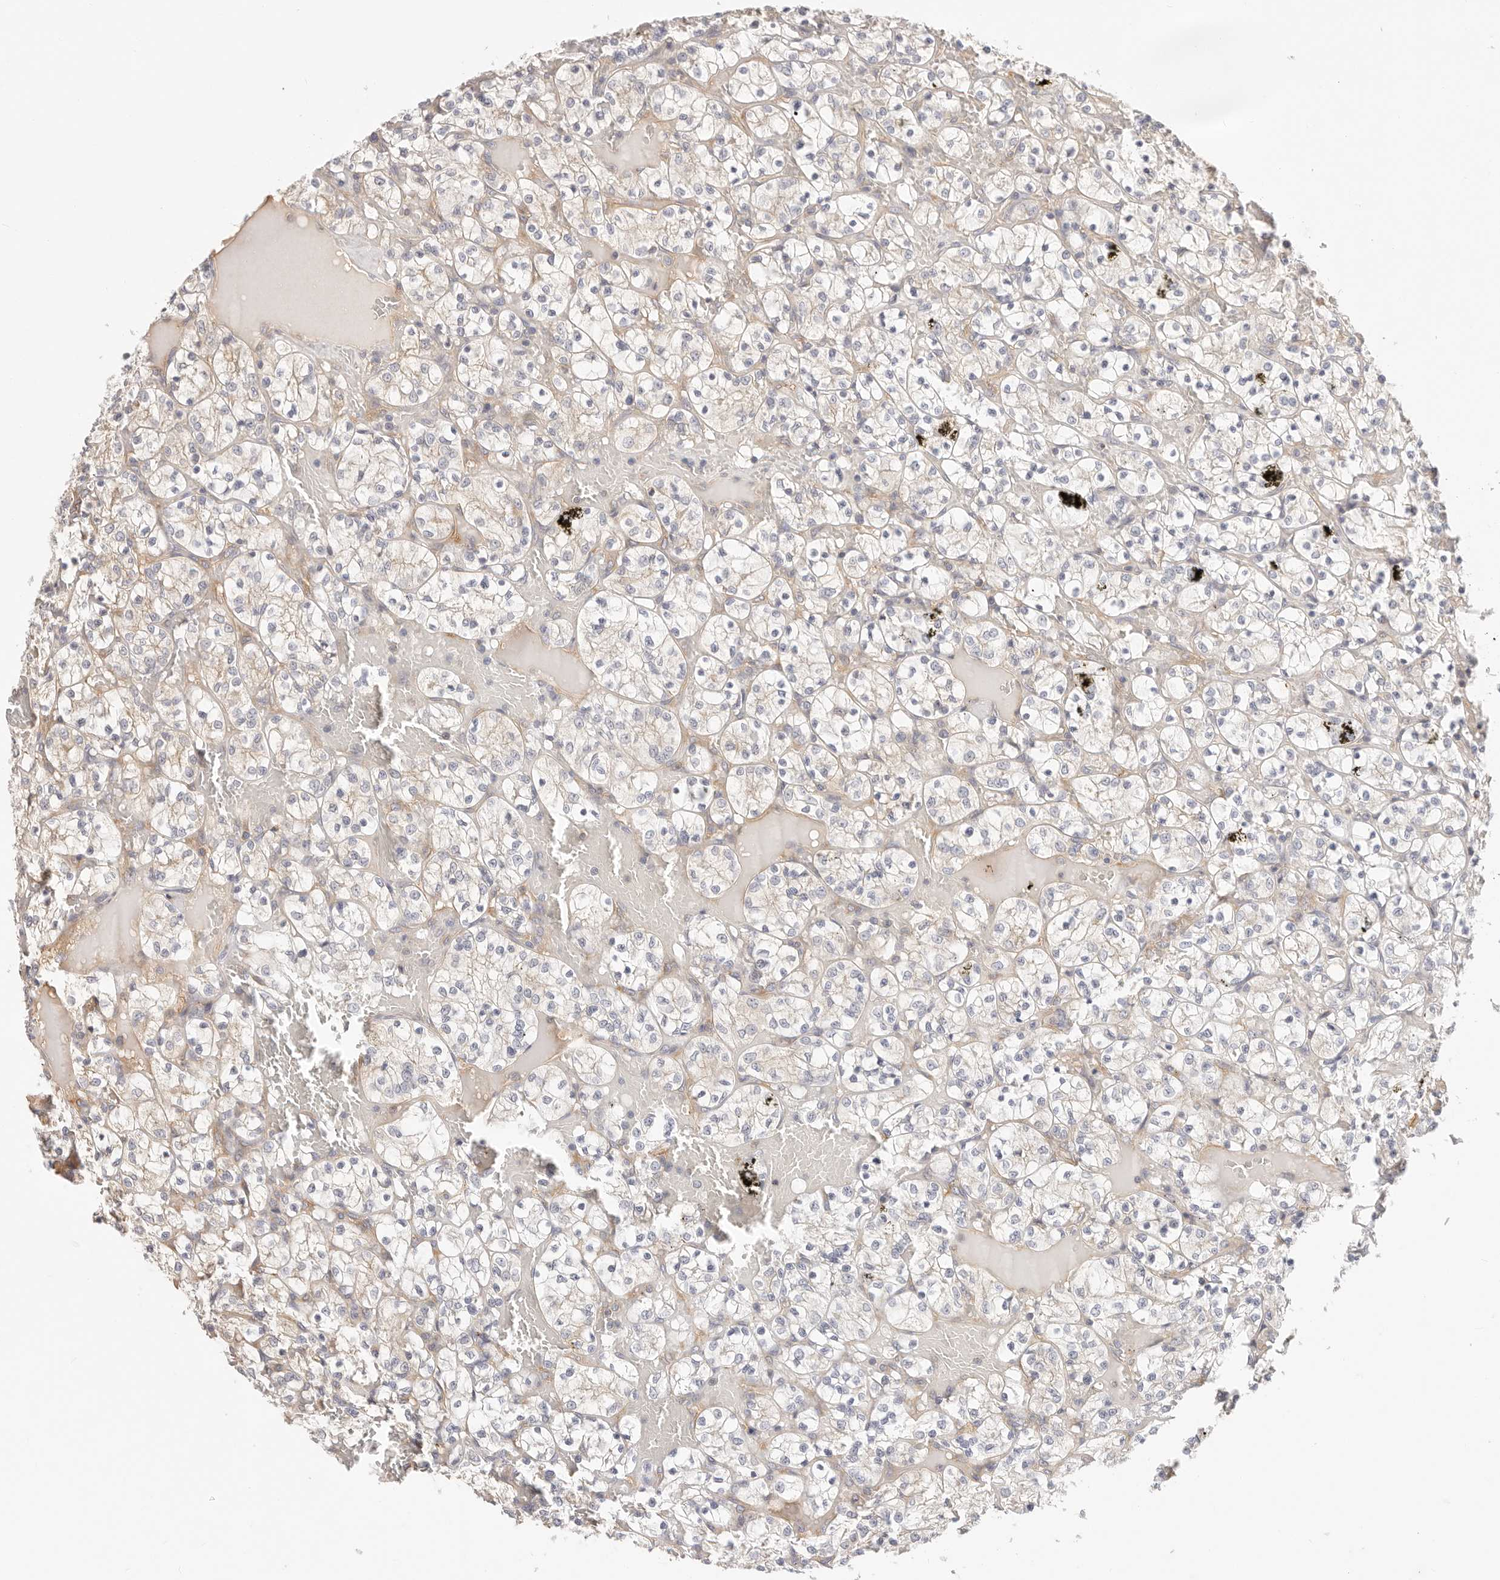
{"staining": {"intensity": "moderate", "quantity": "<25%", "location": "cytoplasmic/membranous"}, "tissue": "renal cancer", "cell_type": "Tumor cells", "image_type": "cancer", "snomed": [{"axis": "morphology", "description": "Adenocarcinoma, NOS"}, {"axis": "topography", "description": "Kidney"}], "caption": "Immunohistochemical staining of adenocarcinoma (renal) reveals low levels of moderate cytoplasmic/membranous protein staining in about <25% of tumor cells. (DAB IHC, brown staining for protein, blue staining for nuclei).", "gene": "KCMF1", "patient": {"sex": "female", "age": 69}}